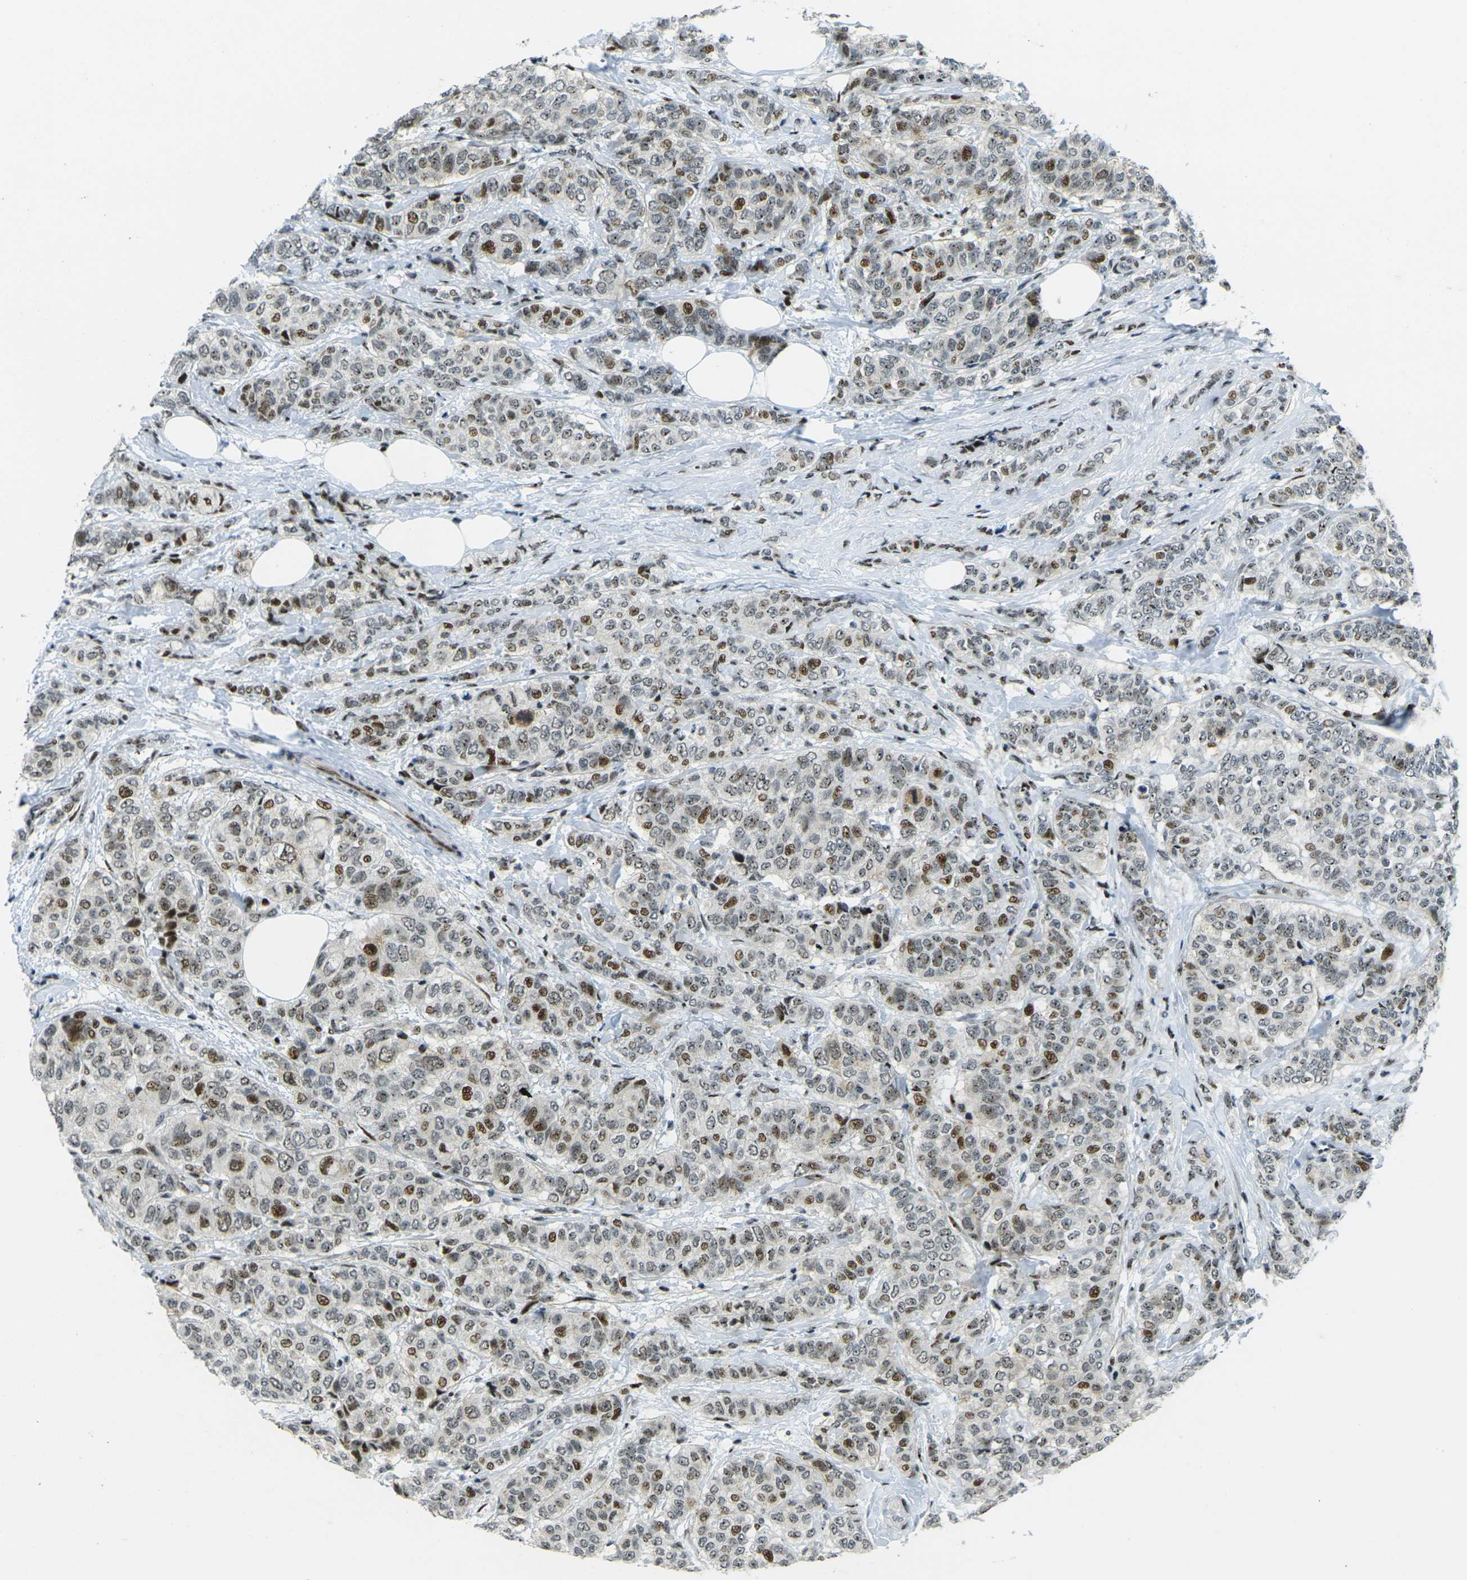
{"staining": {"intensity": "moderate", "quantity": ">75%", "location": "nuclear"}, "tissue": "breast cancer", "cell_type": "Tumor cells", "image_type": "cancer", "snomed": [{"axis": "morphology", "description": "Lobular carcinoma"}, {"axis": "topography", "description": "Breast"}], "caption": "Immunohistochemical staining of breast lobular carcinoma reveals medium levels of moderate nuclear protein expression in about >75% of tumor cells.", "gene": "UBE2C", "patient": {"sex": "female", "age": 60}}